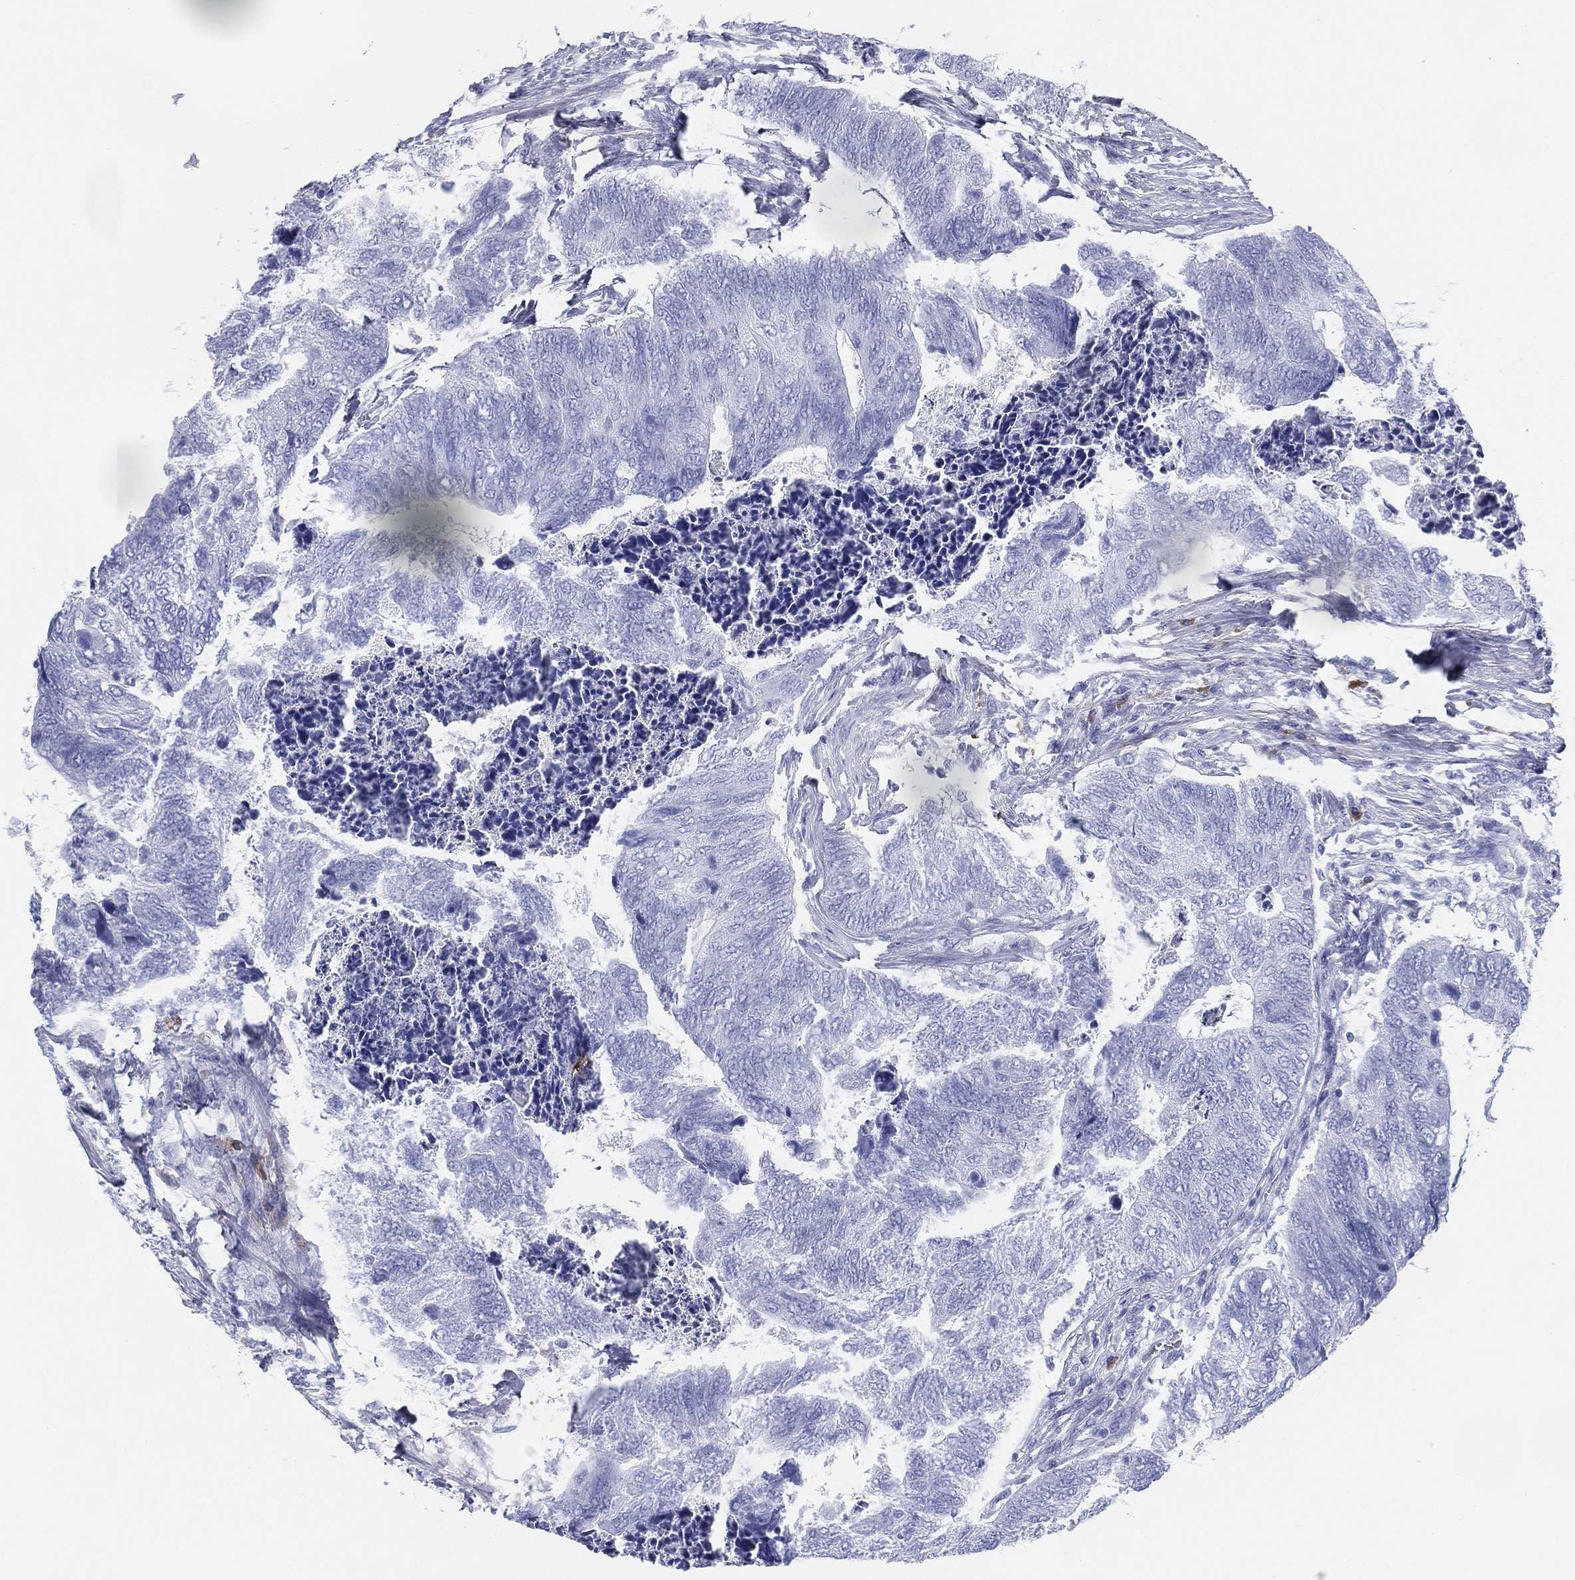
{"staining": {"intensity": "negative", "quantity": "none", "location": "none"}, "tissue": "colorectal cancer", "cell_type": "Tumor cells", "image_type": "cancer", "snomed": [{"axis": "morphology", "description": "Adenocarcinoma, NOS"}, {"axis": "topography", "description": "Colon"}], "caption": "Tumor cells are negative for protein expression in human adenocarcinoma (colorectal).", "gene": "CD79A", "patient": {"sex": "female", "age": 67}}